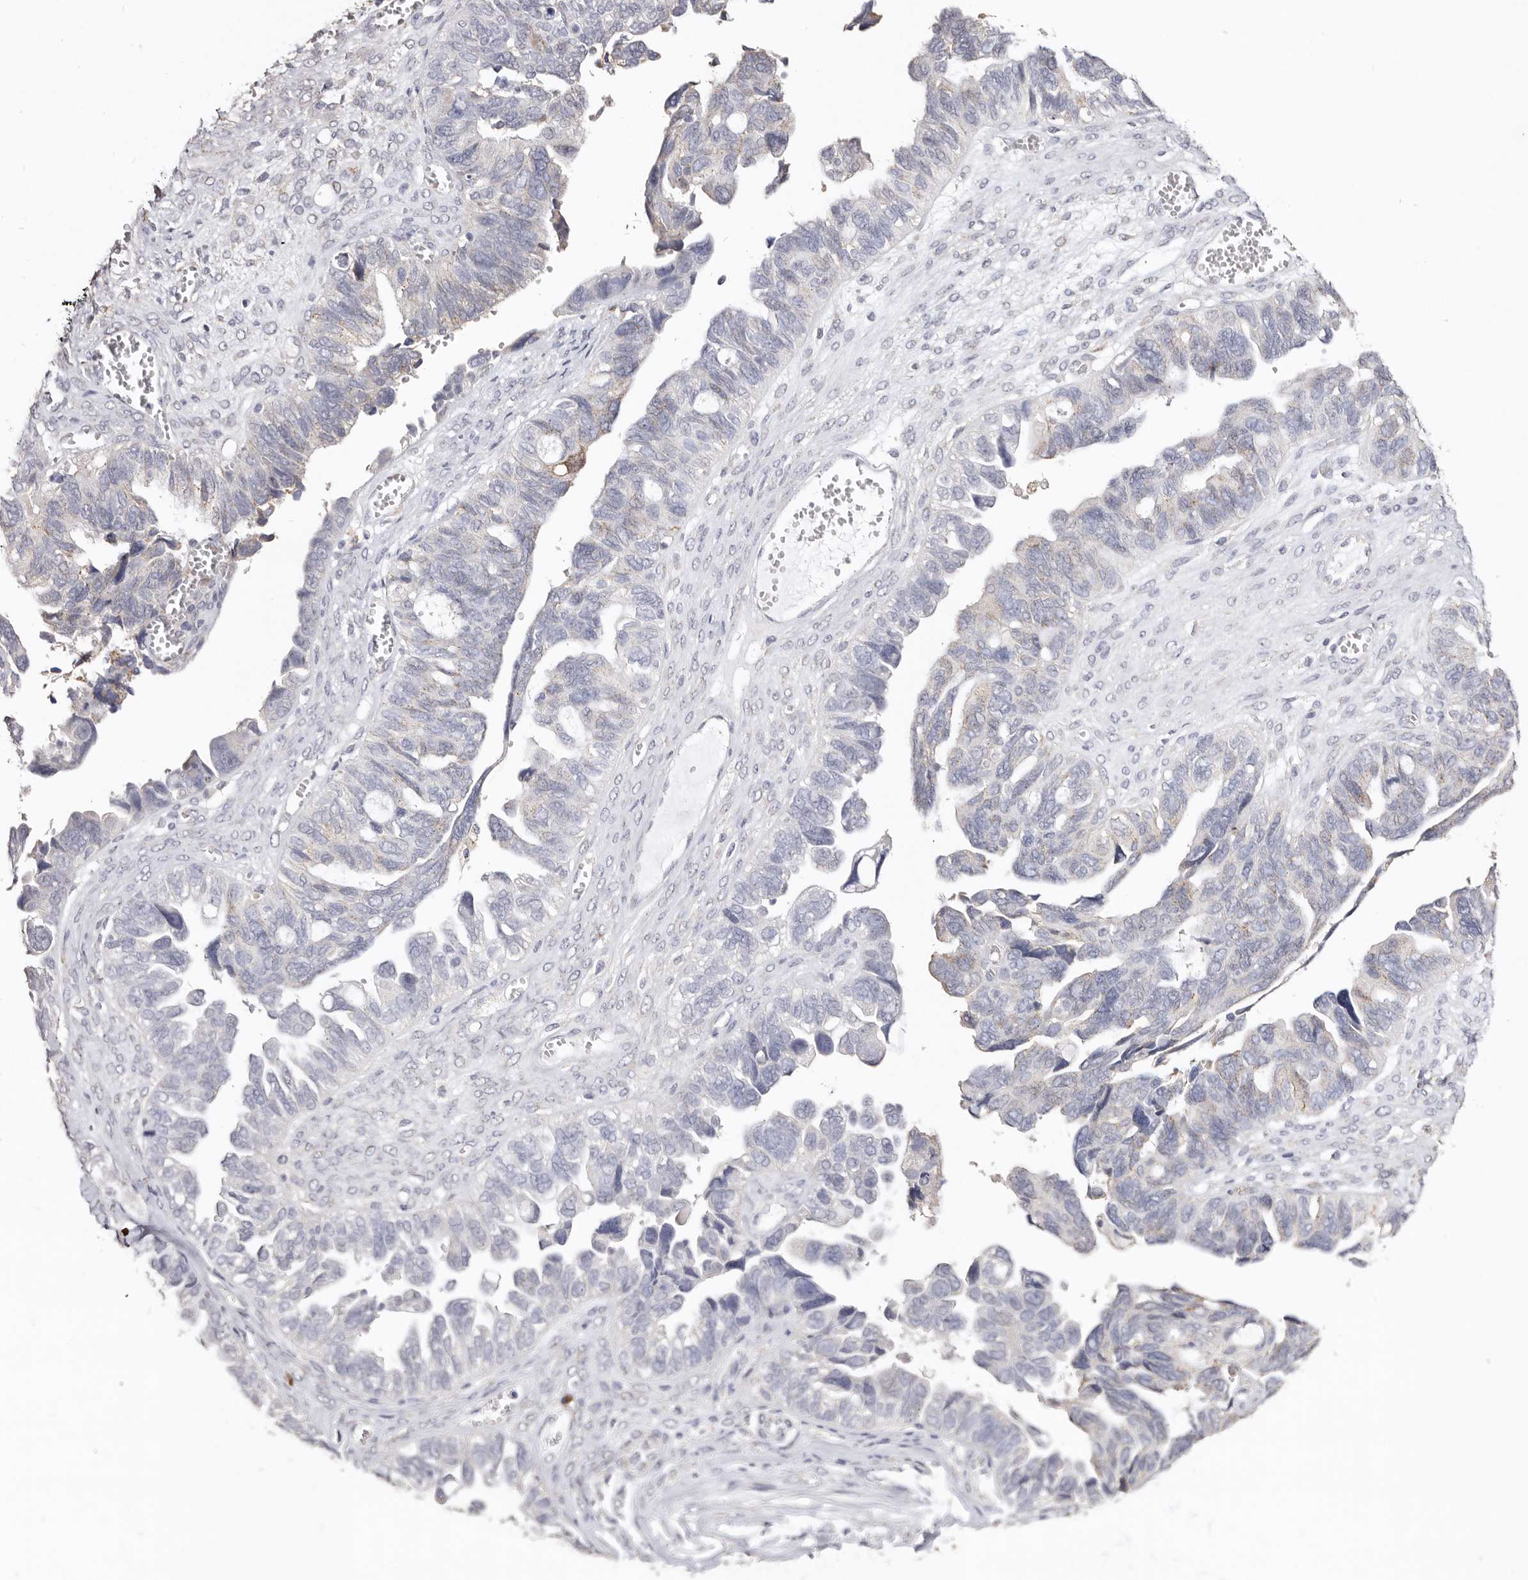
{"staining": {"intensity": "negative", "quantity": "none", "location": "none"}, "tissue": "ovarian cancer", "cell_type": "Tumor cells", "image_type": "cancer", "snomed": [{"axis": "morphology", "description": "Cystadenocarcinoma, serous, NOS"}, {"axis": "topography", "description": "Ovary"}], "caption": "This is a photomicrograph of immunohistochemistry (IHC) staining of serous cystadenocarcinoma (ovarian), which shows no staining in tumor cells.", "gene": "LGALS7B", "patient": {"sex": "female", "age": 79}}